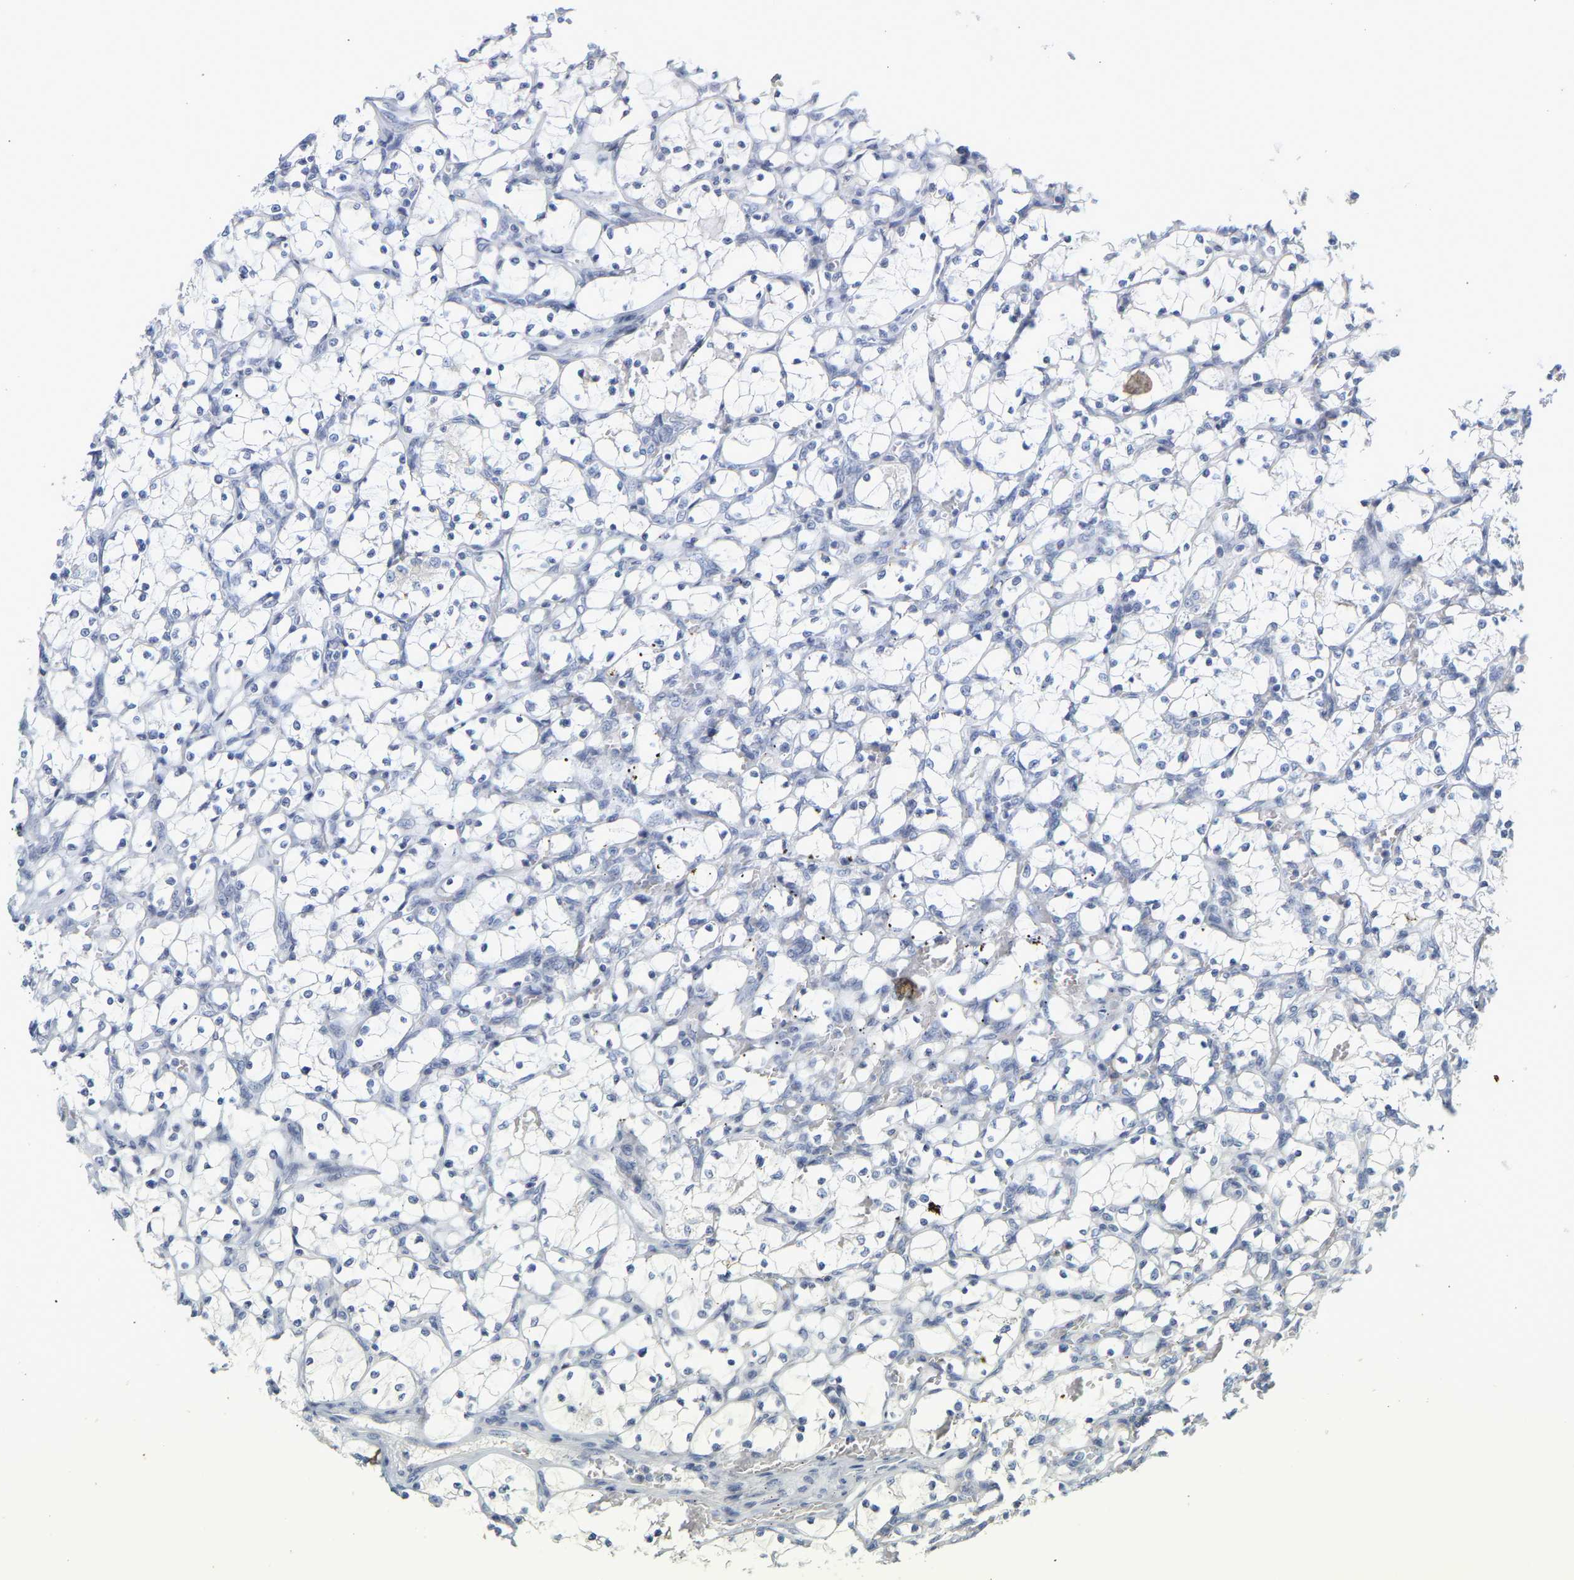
{"staining": {"intensity": "negative", "quantity": "none", "location": "none"}, "tissue": "renal cancer", "cell_type": "Tumor cells", "image_type": "cancer", "snomed": [{"axis": "morphology", "description": "Adenocarcinoma, NOS"}, {"axis": "topography", "description": "Kidney"}], "caption": "Image shows no significant protein staining in tumor cells of adenocarcinoma (renal).", "gene": "KRT76", "patient": {"sex": "female", "age": 69}}